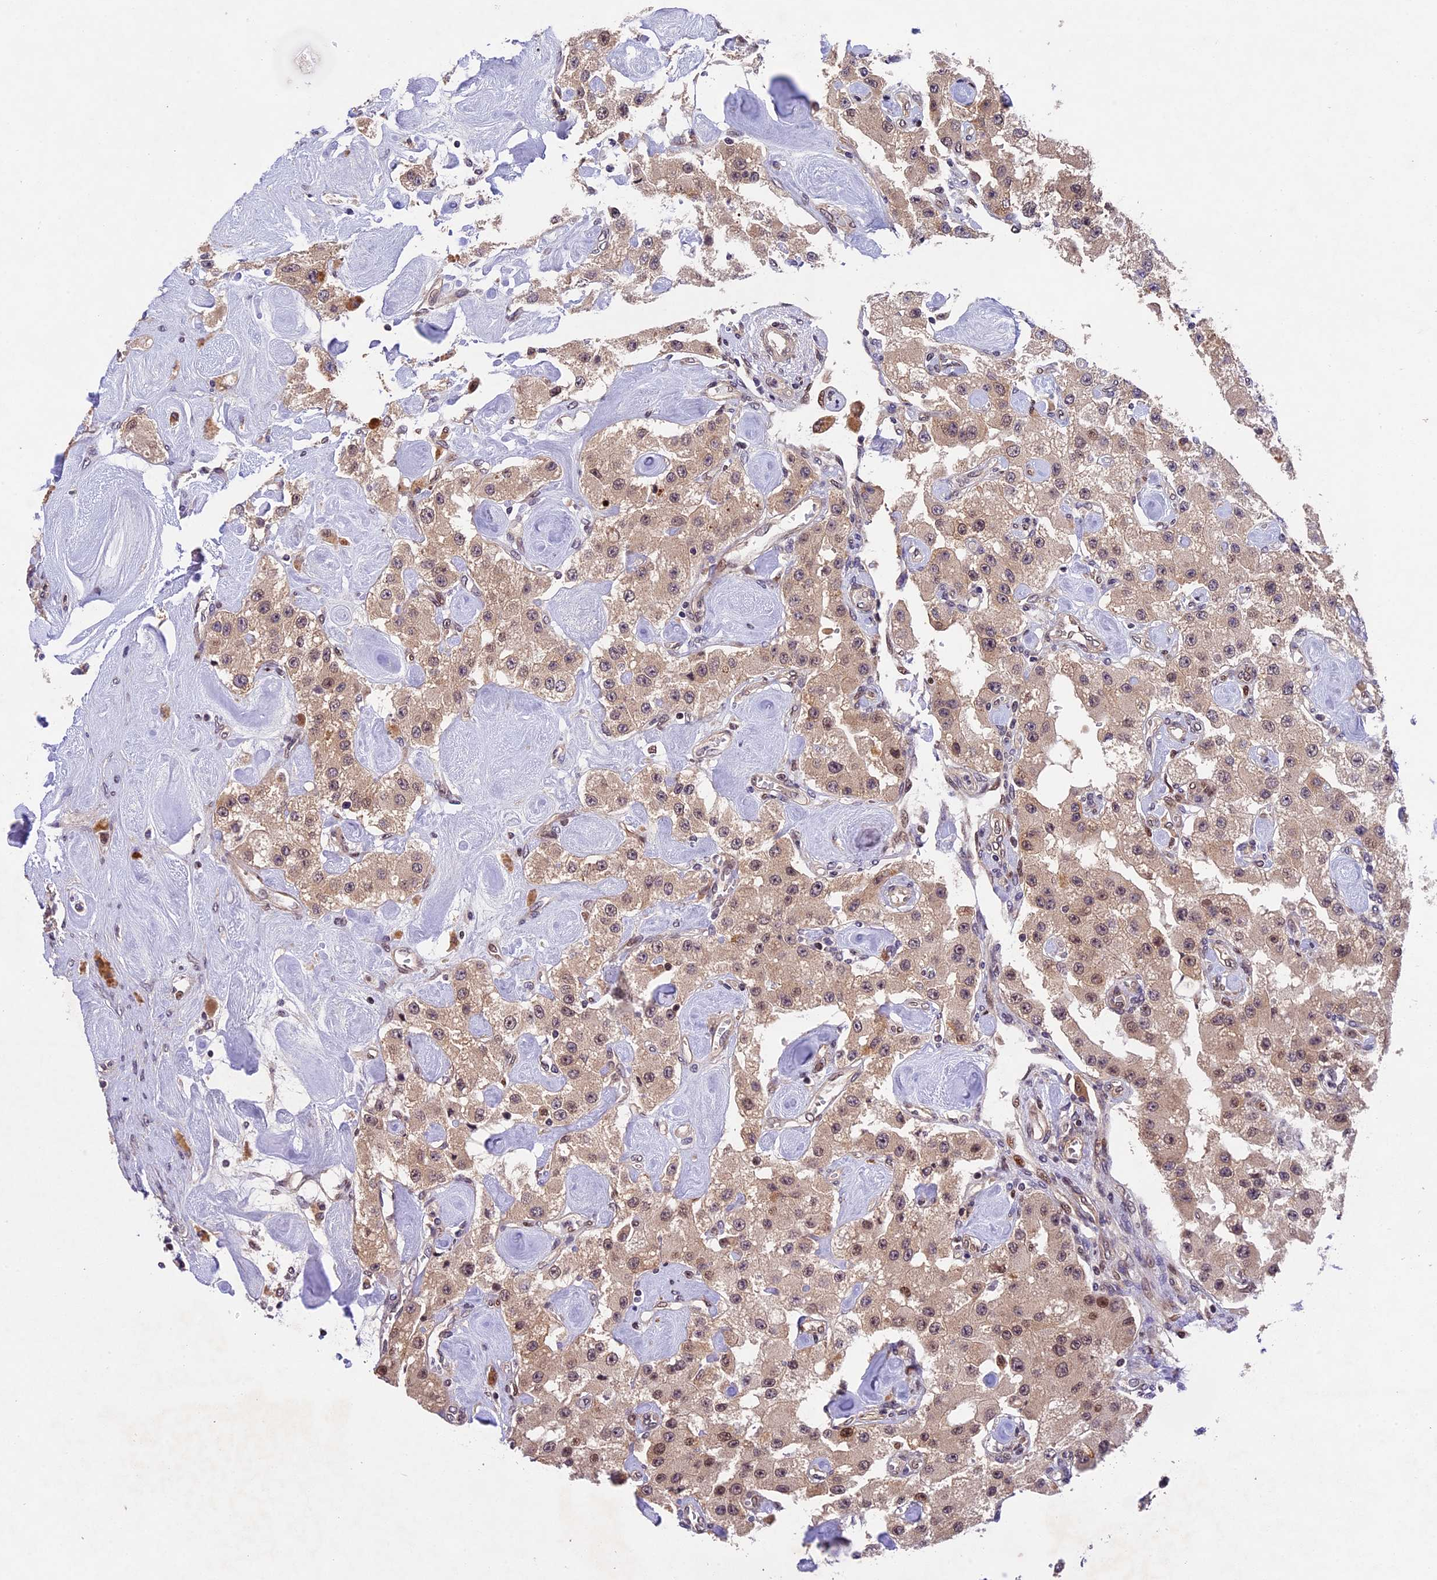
{"staining": {"intensity": "moderate", "quantity": ">75%", "location": "cytoplasmic/membranous,nuclear"}, "tissue": "carcinoid", "cell_type": "Tumor cells", "image_type": "cancer", "snomed": [{"axis": "morphology", "description": "Carcinoid, malignant, NOS"}, {"axis": "topography", "description": "Pancreas"}], "caption": "There is medium levels of moderate cytoplasmic/membranous and nuclear positivity in tumor cells of malignant carcinoid, as demonstrated by immunohistochemical staining (brown color).", "gene": "CCSER1", "patient": {"sex": "male", "age": 41}}